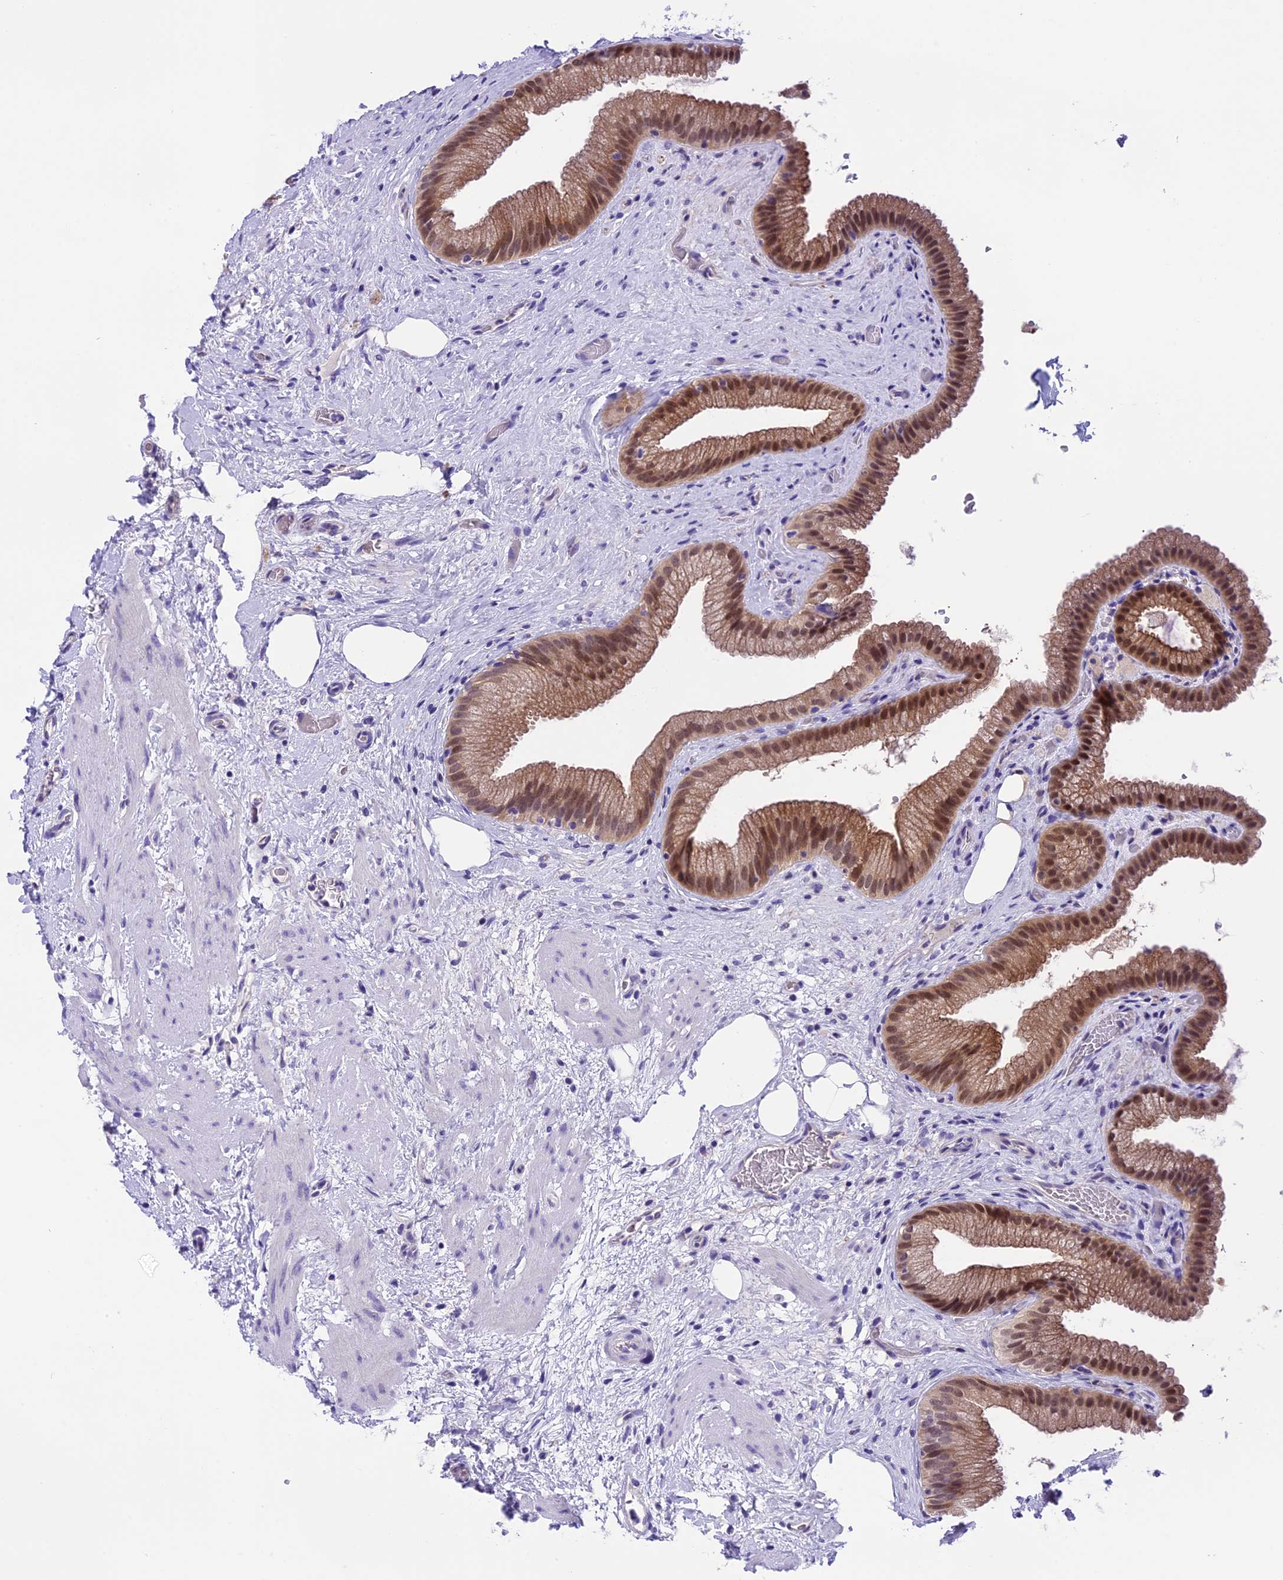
{"staining": {"intensity": "moderate", "quantity": ">75%", "location": "cytoplasmic/membranous,nuclear"}, "tissue": "gallbladder", "cell_type": "Glandular cells", "image_type": "normal", "snomed": [{"axis": "morphology", "description": "Normal tissue, NOS"}, {"axis": "morphology", "description": "Inflammation, NOS"}, {"axis": "topography", "description": "Gallbladder"}], "caption": "Immunohistochemical staining of benign human gallbladder shows moderate cytoplasmic/membranous,nuclear protein positivity in about >75% of glandular cells.", "gene": "PRR15", "patient": {"sex": "male", "age": 51}}